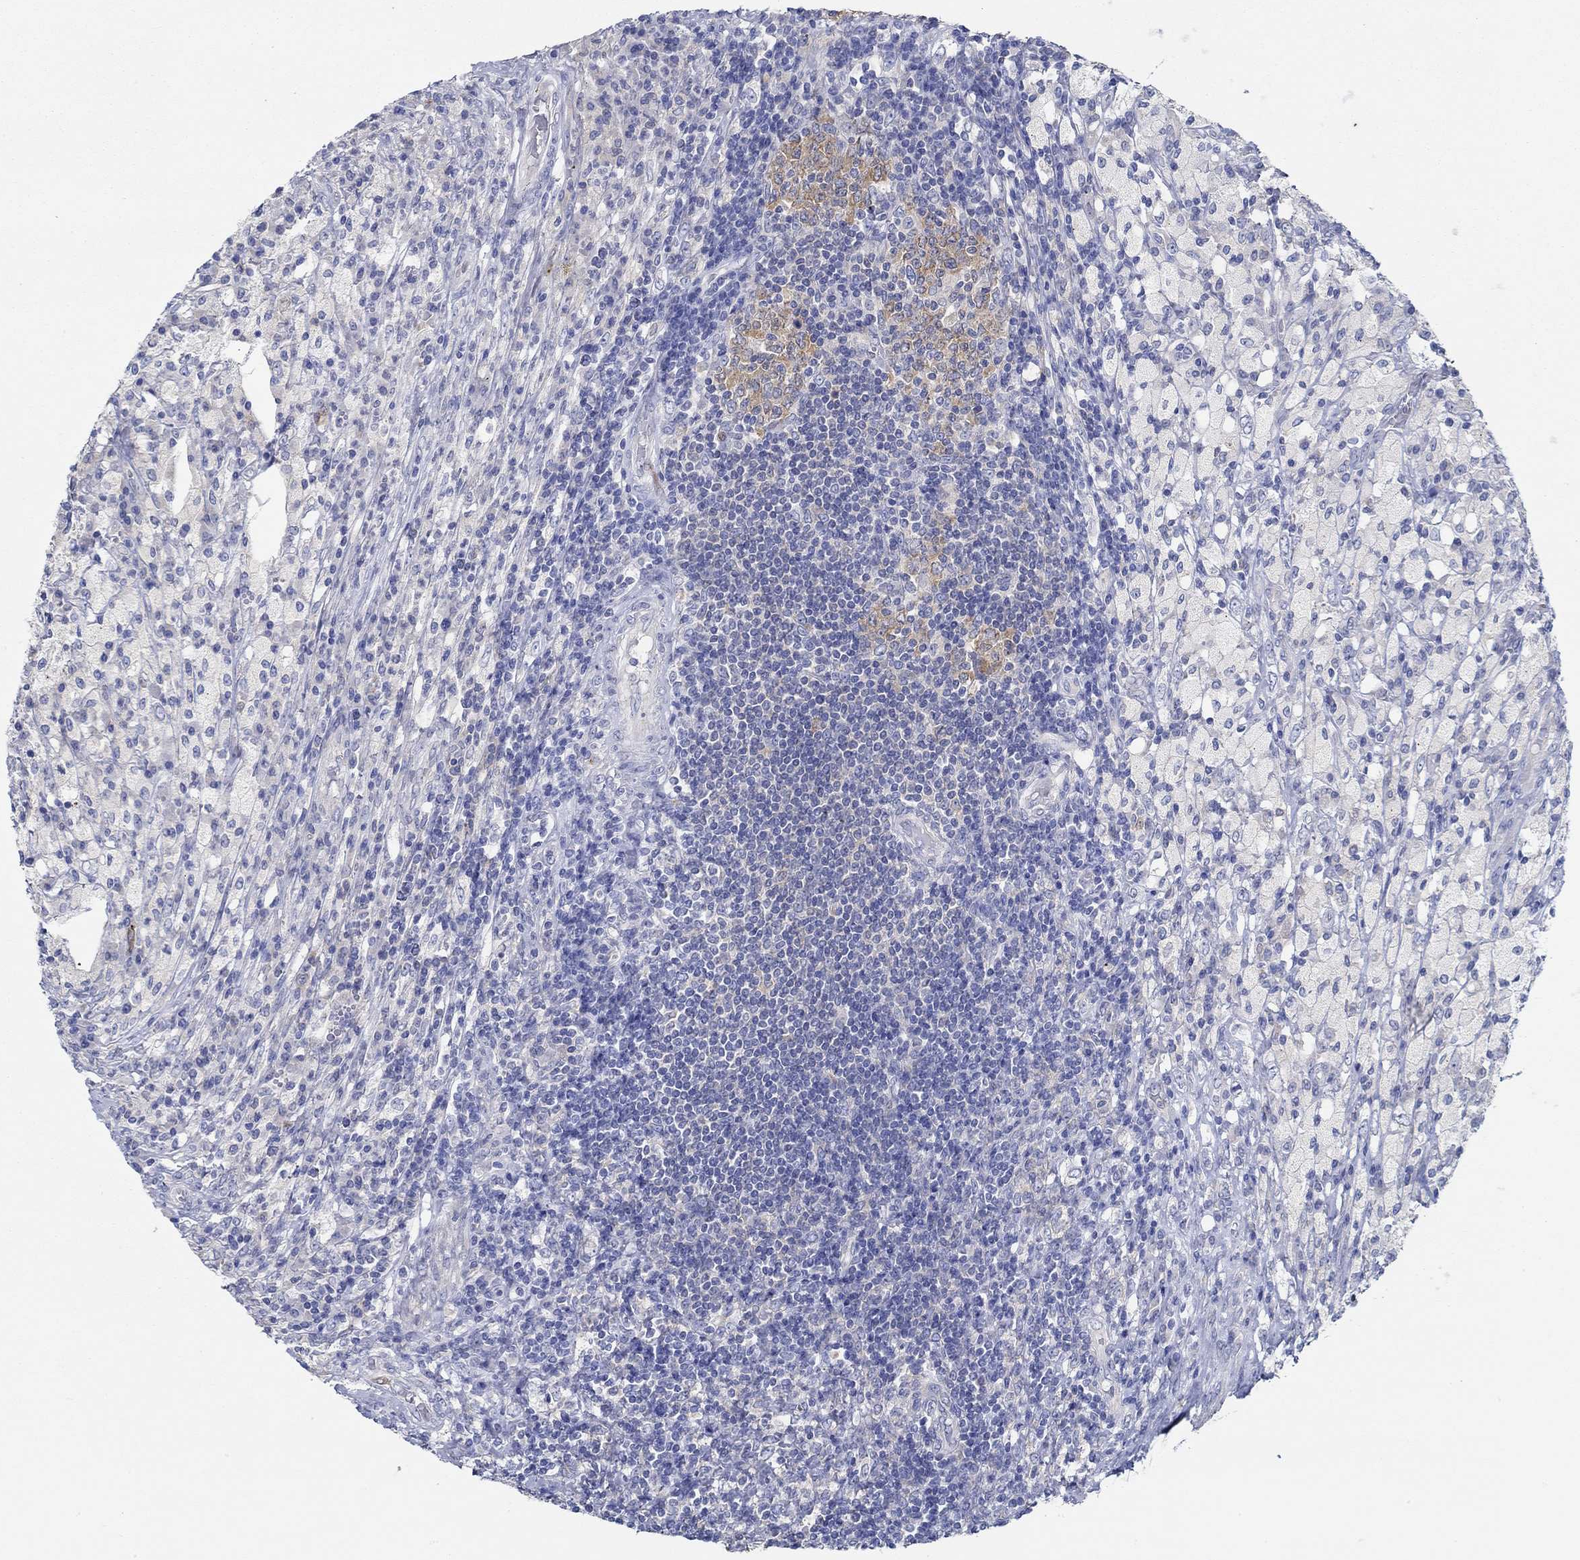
{"staining": {"intensity": "negative", "quantity": "none", "location": "none"}, "tissue": "testis cancer", "cell_type": "Tumor cells", "image_type": "cancer", "snomed": [{"axis": "morphology", "description": "Necrosis, NOS"}, {"axis": "morphology", "description": "Carcinoma, Embryonal, NOS"}, {"axis": "topography", "description": "Testis"}], "caption": "Photomicrograph shows no protein positivity in tumor cells of testis cancer (embryonal carcinoma) tissue.", "gene": "SLC27A3", "patient": {"sex": "male", "age": 19}}